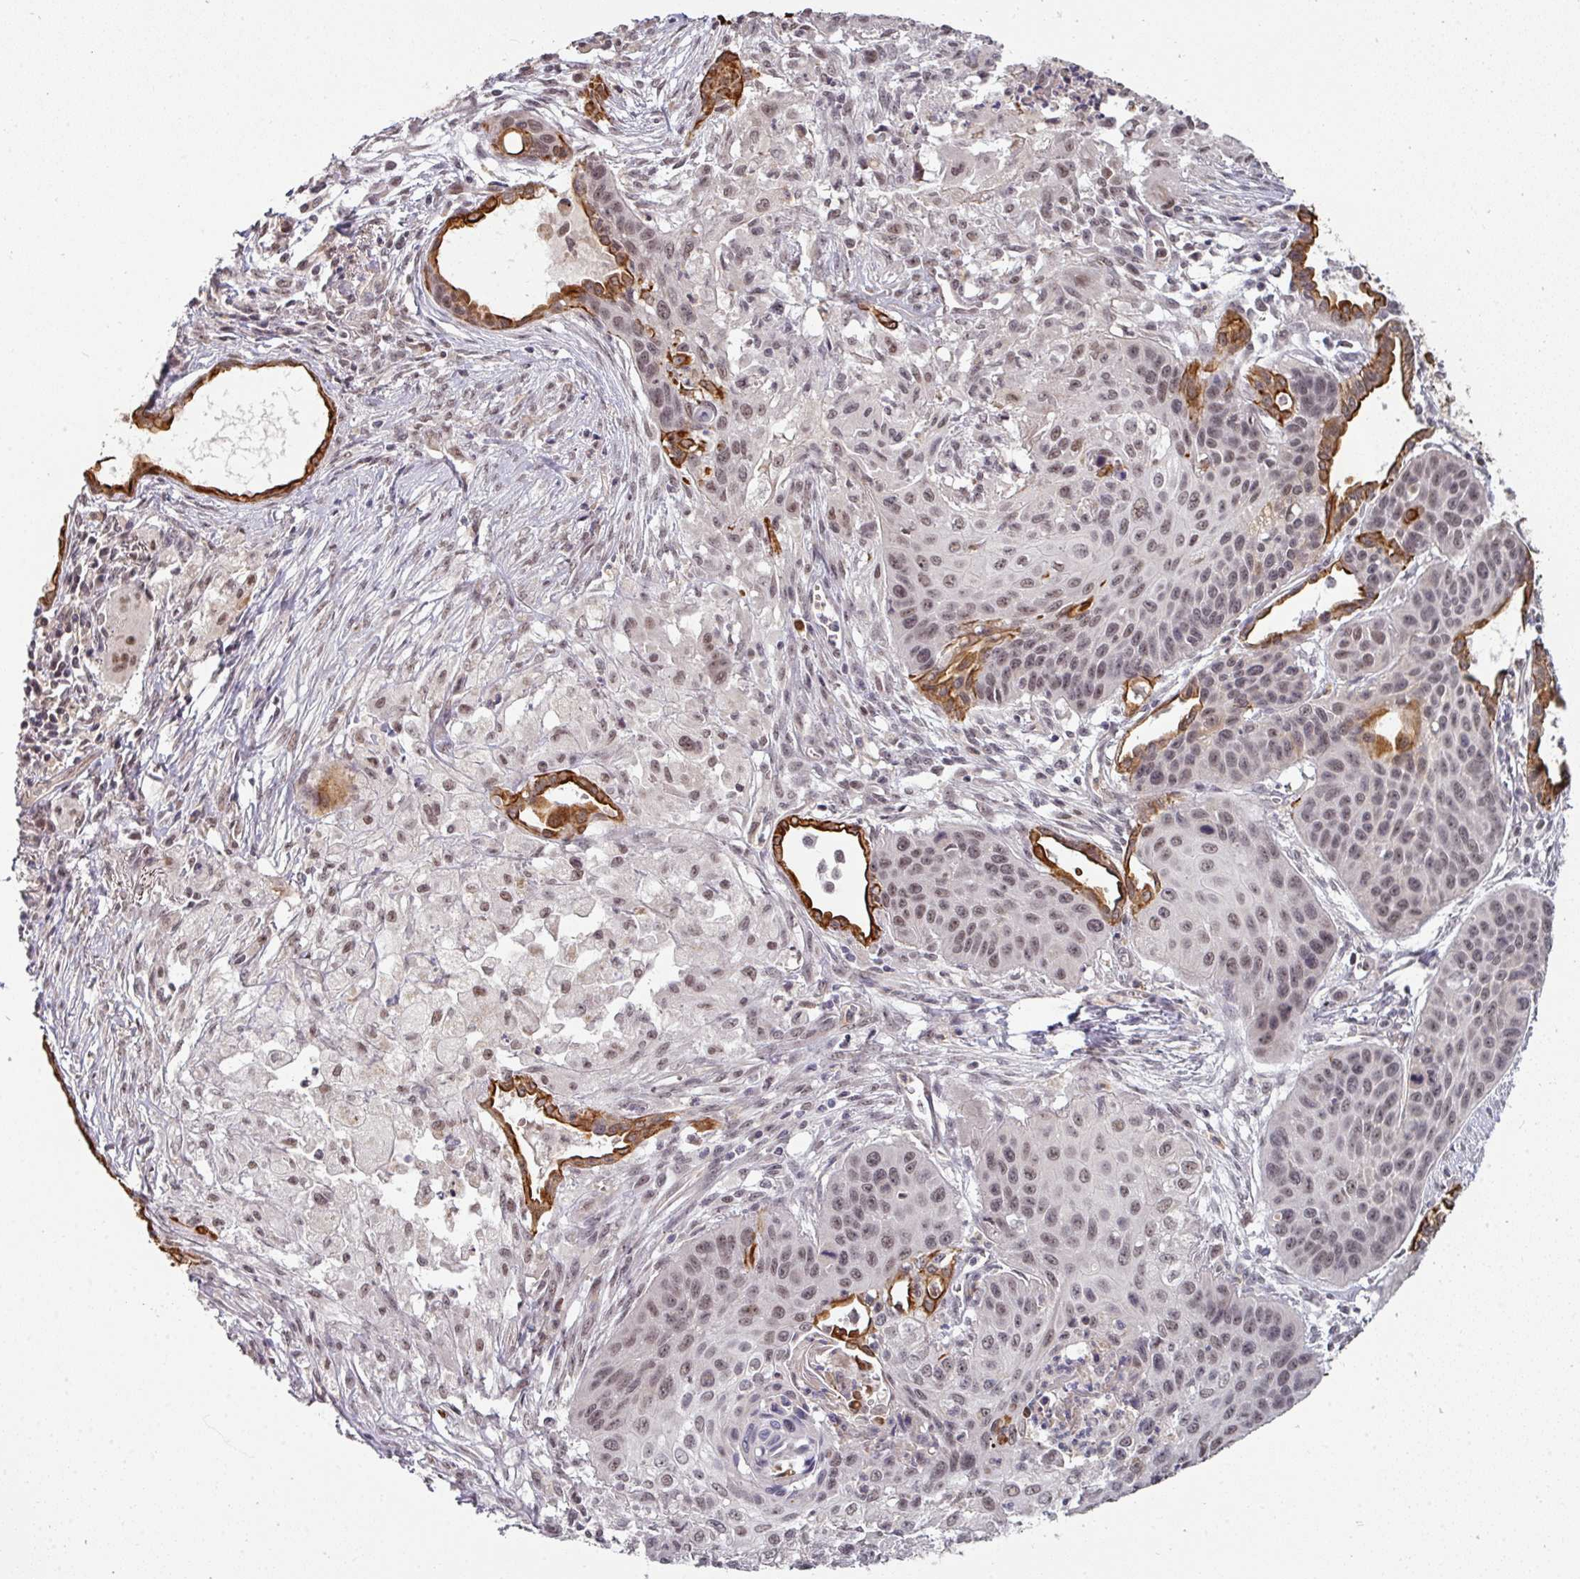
{"staining": {"intensity": "strong", "quantity": "<25%", "location": "cytoplasmic/membranous,nuclear"}, "tissue": "lung cancer", "cell_type": "Tumor cells", "image_type": "cancer", "snomed": [{"axis": "morphology", "description": "Squamous cell carcinoma, NOS"}, {"axis": "topography", "description": "Lung"}], "caption": "Human lung cancer stained with a brown dye demonstrates strong cytoplasmic/membranous and nuclear positive expression in about <25% of tumor cells.", "gene": "GTF2H3", "patient": {"sex": "male", "age": 71}}